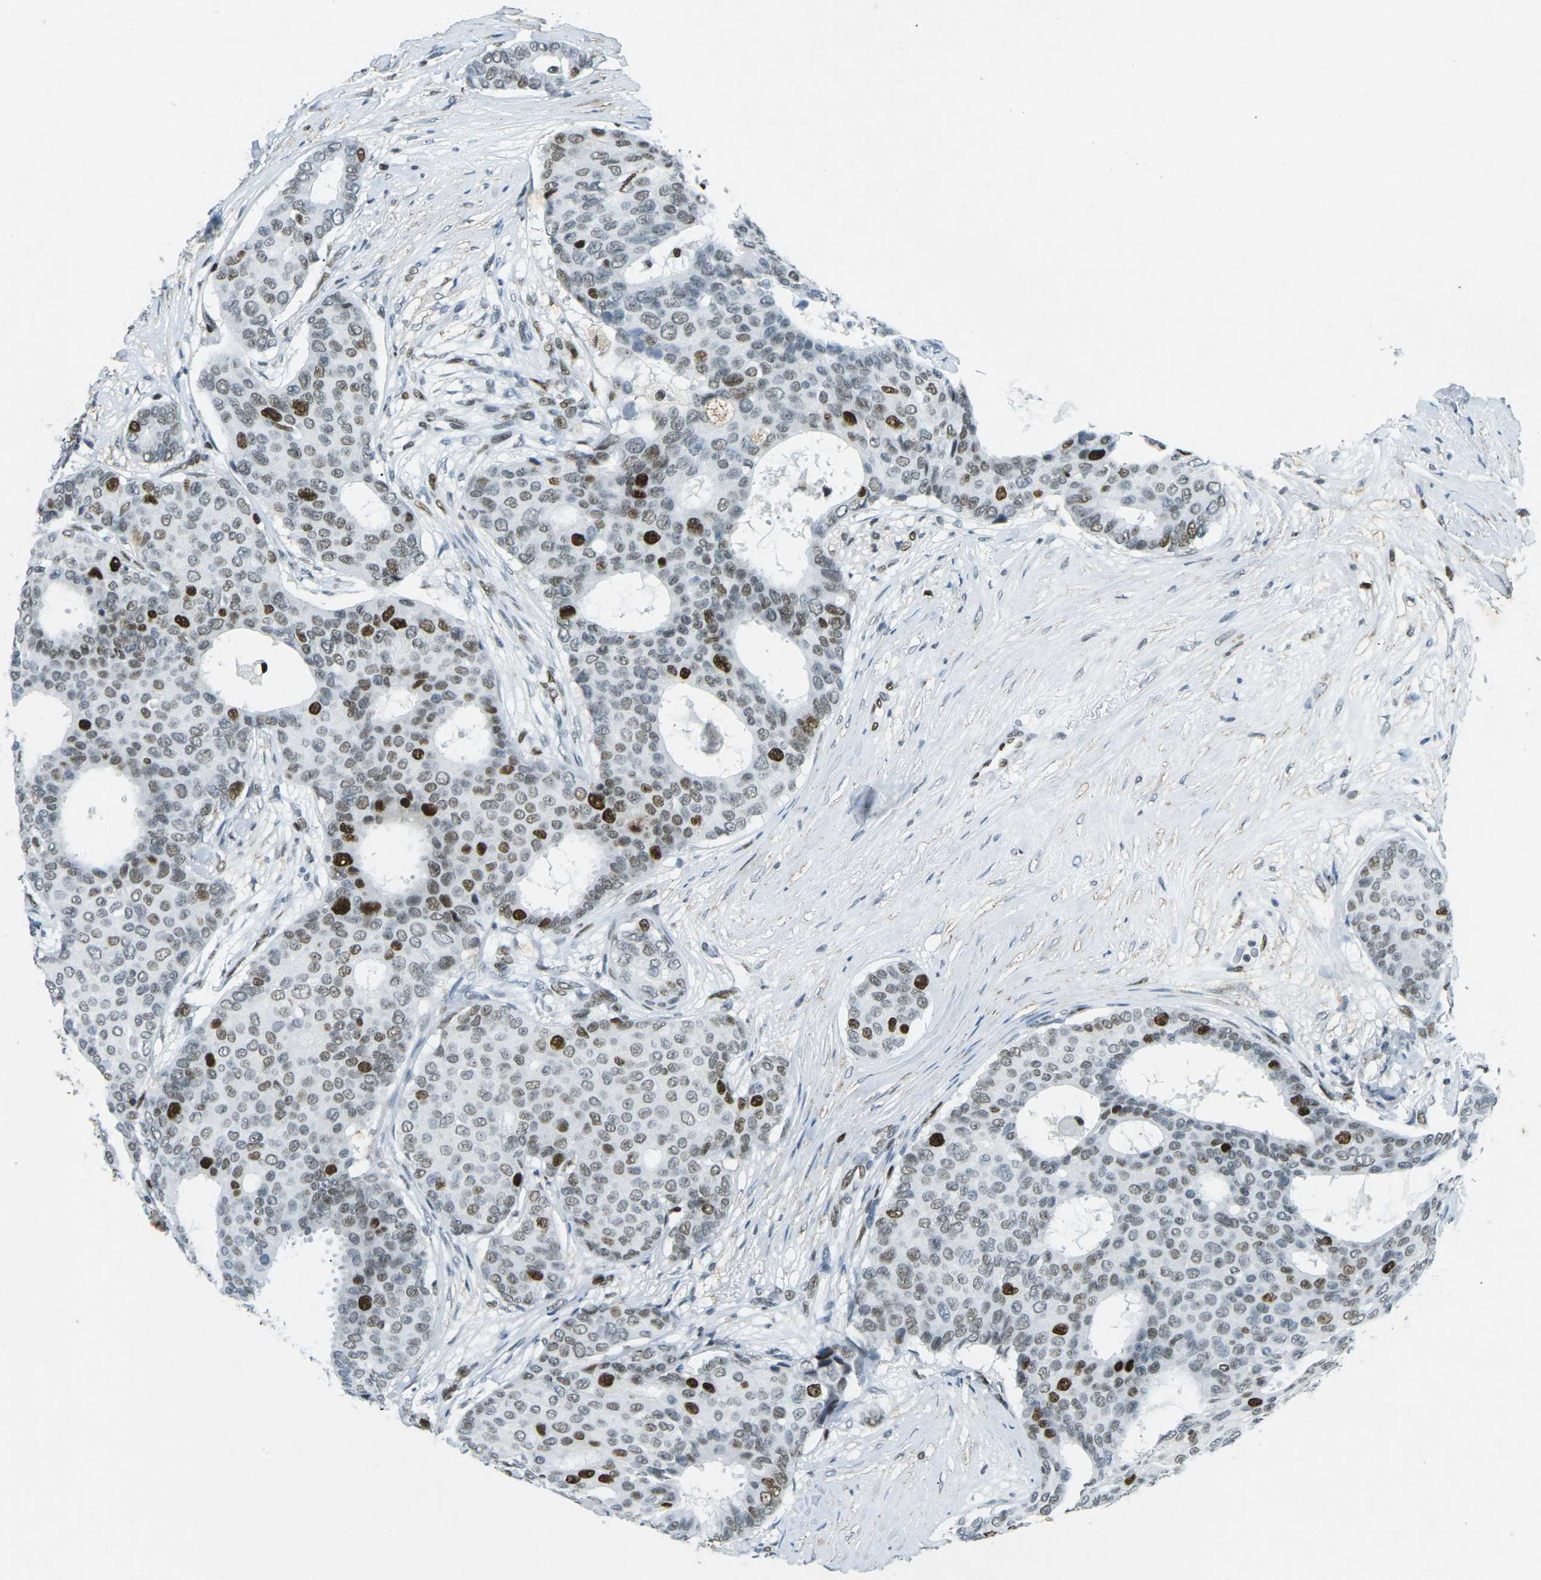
{"staining": {"intensity": "strong", "quantity": ">75%", "location": "nuclear"}, "tissue": "breast cancer", "cell_type": "Tumor cells", "image_type": "cancer", "snomed": [{"axis": "morphology", "description": "Duct carcinoma"}, {"axis": "topography", "description": "Breast"}], "caption": "Approximately >75% of tumor cells in human breast cancer show strong nuclear protein positivity as visualized by brown immunohistochemical staining.", "gene": "RB1", "patient": {"sex": "female", "age": 75}}